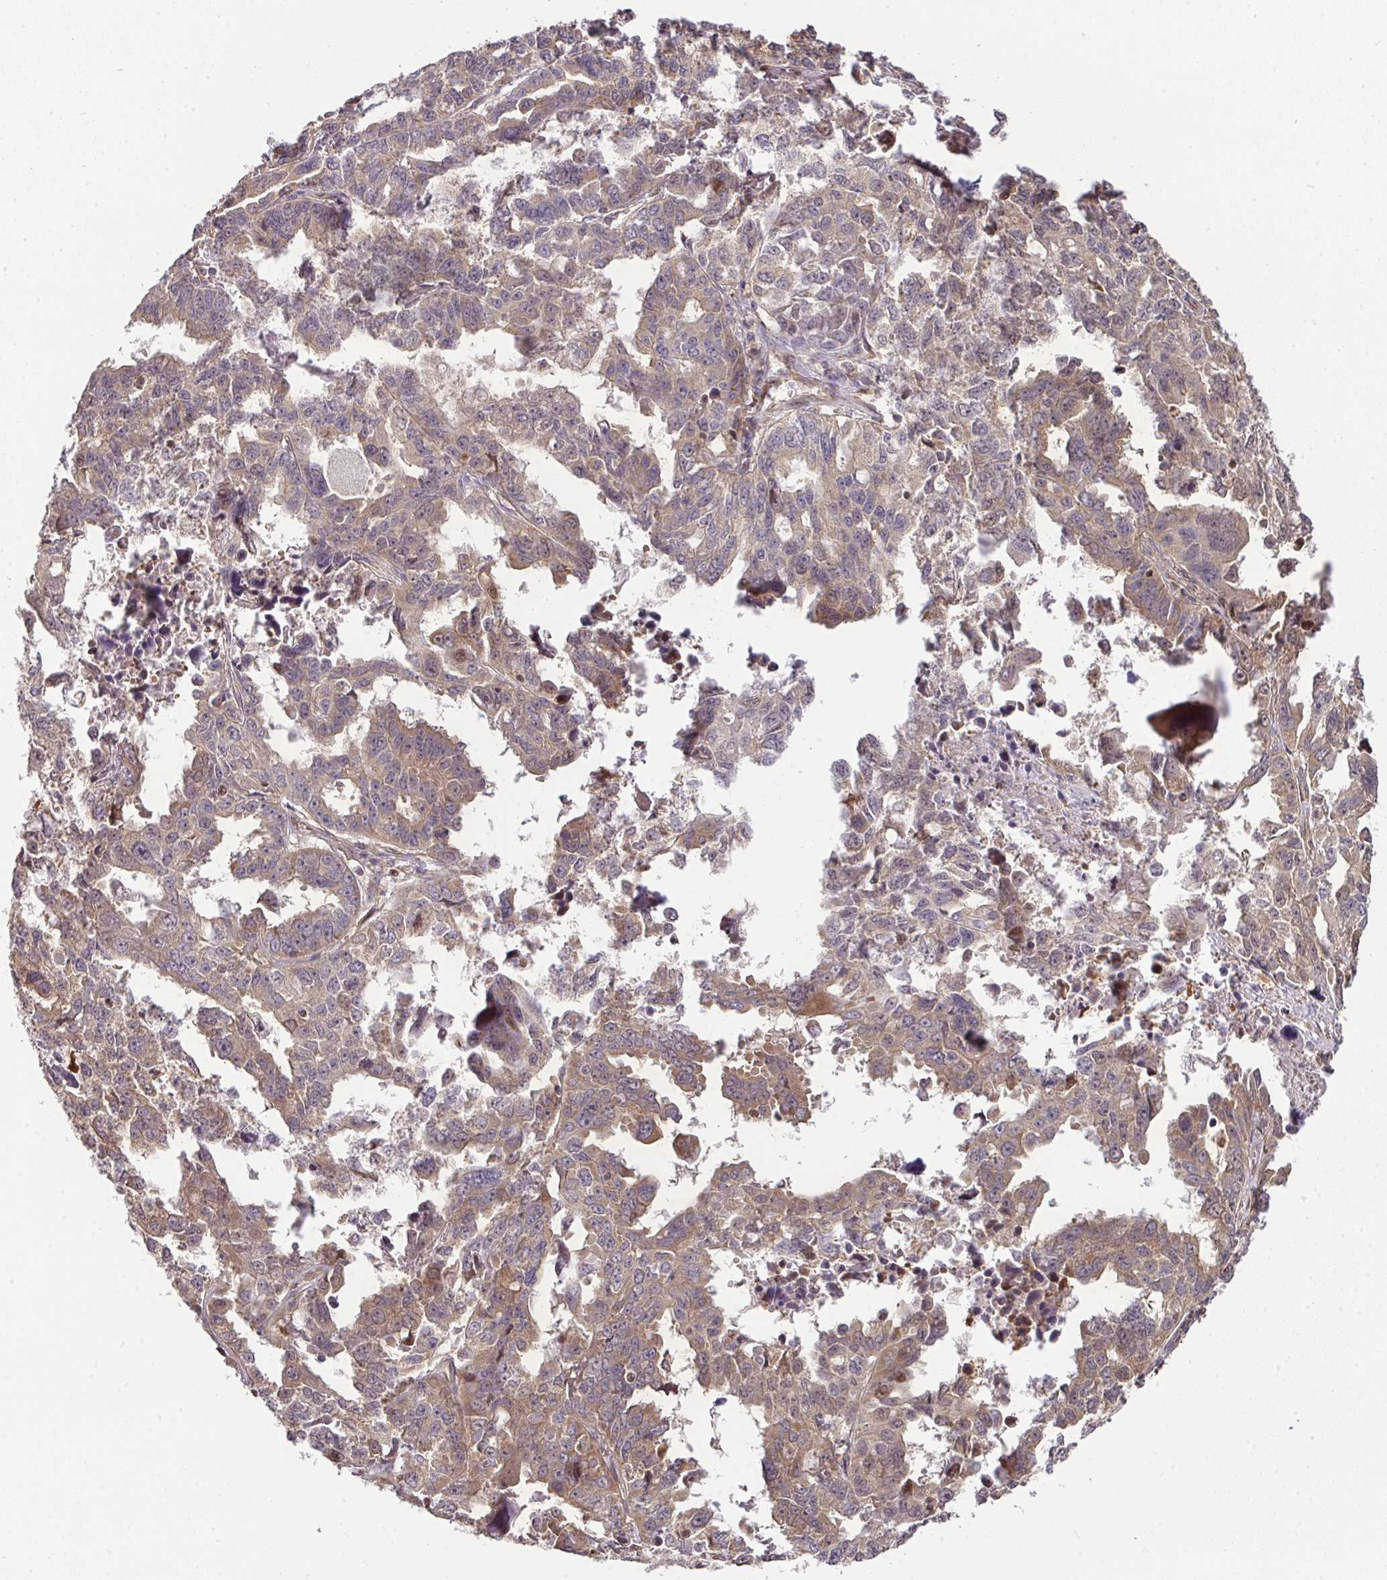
{"staining": {"intensity": "moderate", "quantity": "25%-75%", "location": "cytoplasmic/membranous,nuclear"}, "tissue": "ovarian cancer", "cell_type": "Tumor cells", "image_type": "cancer", "snomed": [{"axis": "morphology", "description": "Adenocarcinoma, NOS"}, {"axis": "morphology", "description": "Carcinoma, endometroid"}, {"axis": "topography", "description": "Ovary"}], "caption": "Human ovarian cancer stained with a brown dye exhibits moderate cytoplasmic/membranous and nuclear positive expression in about 25%-75% of tumor cells.", "gene": "PLK1", "patient": {"sex": "female", "age": 72}}